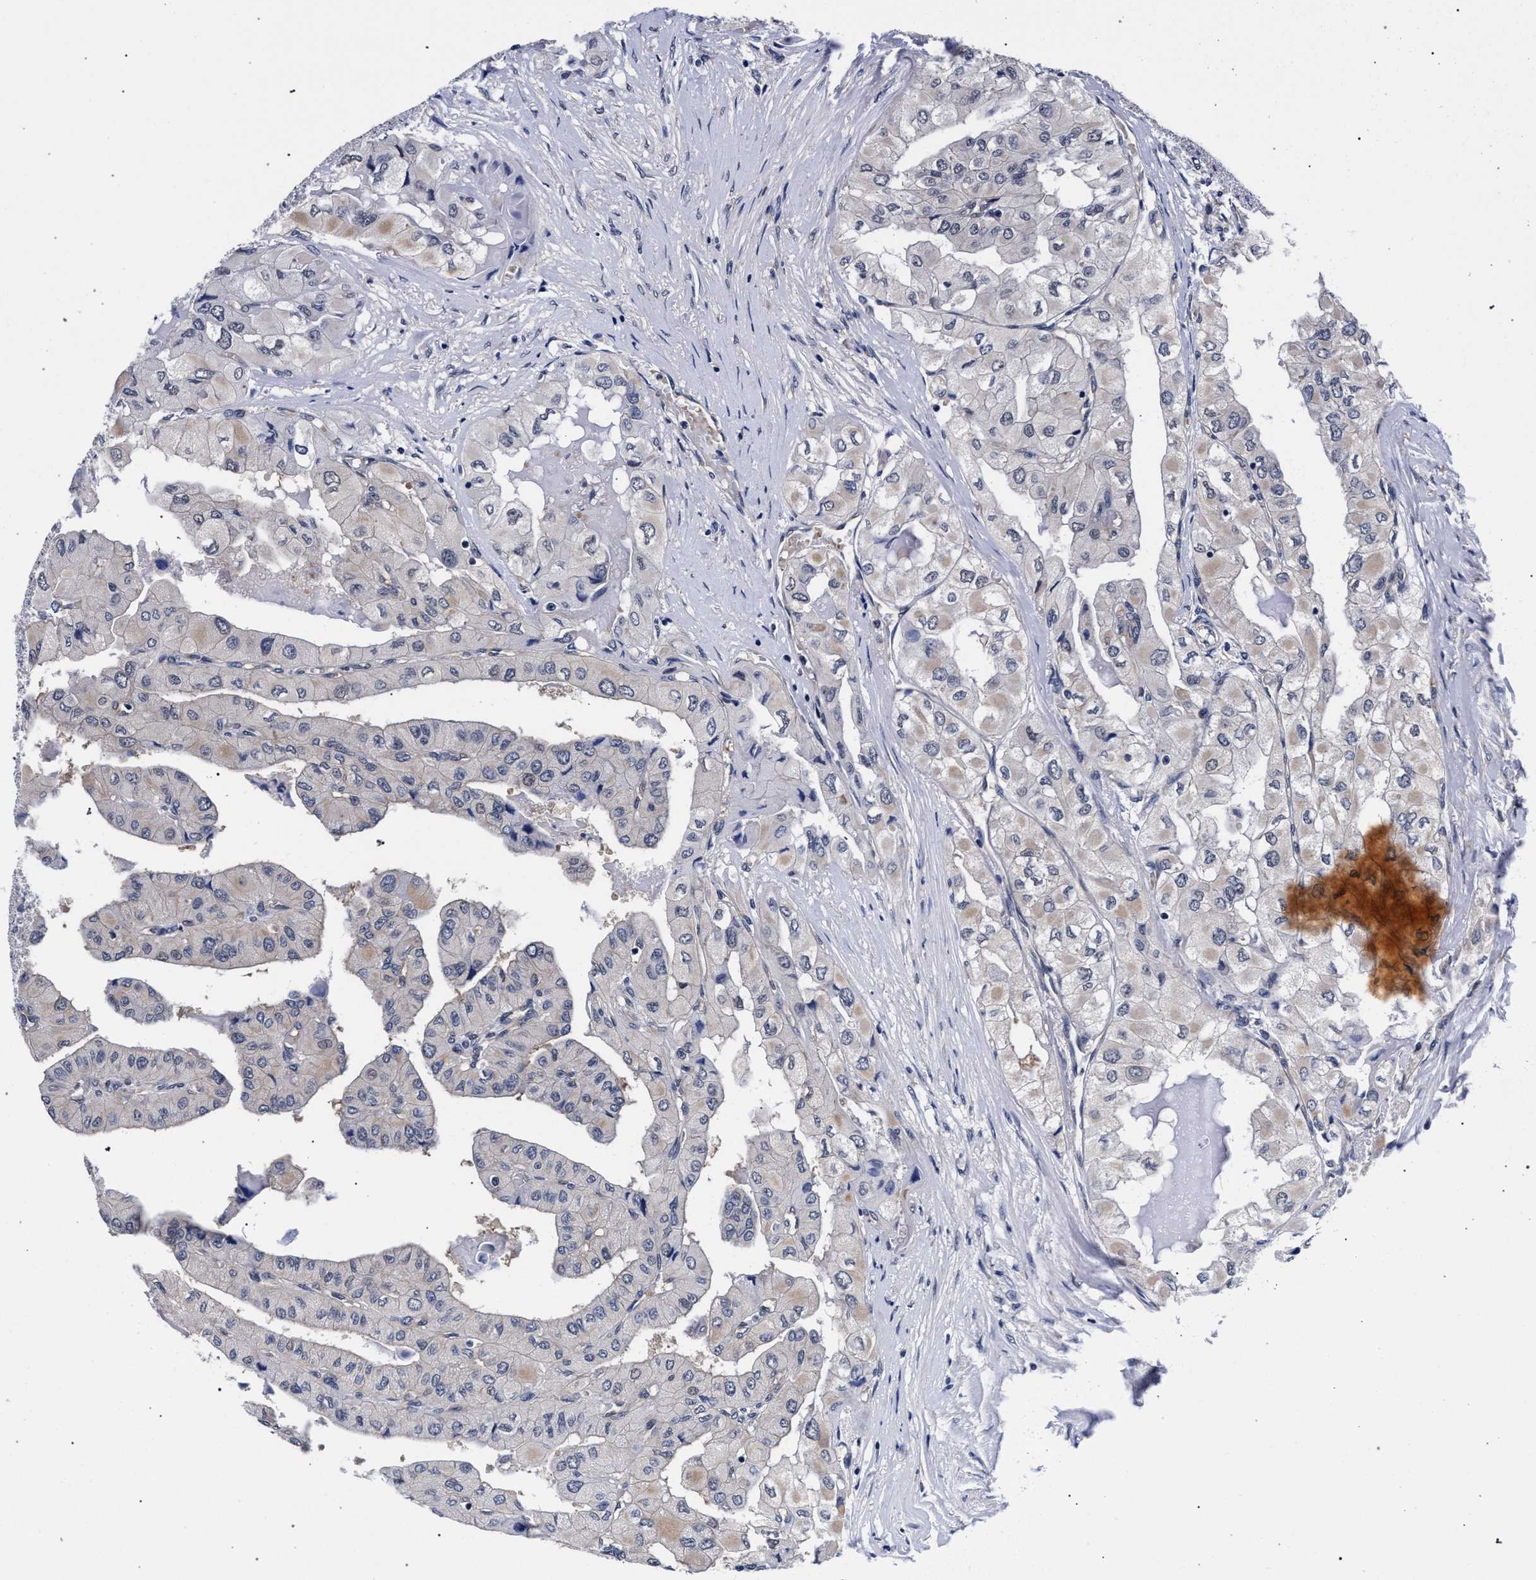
{"staining": {"intensity": "weak", "quantity": "<25%", "location": "cytoplasmic/membranous"}, "tissue": "thyroid cancer", "cell_type": "Tumor cells", "image_type": "cancer", "snomed": [{"axis": "morphology", "description": "Papillary adenocarcinoma, NOS"}, {"axis": "topography", "description": "Thyroid gland"}], "caption": "Thyroid cancer (papillary adenocarcinoma) was stained to show a protein in brown. There is no significant positivity in tumor cells.", "gene": "RBM33", "patient": {"sex": "female", "age": 59}}